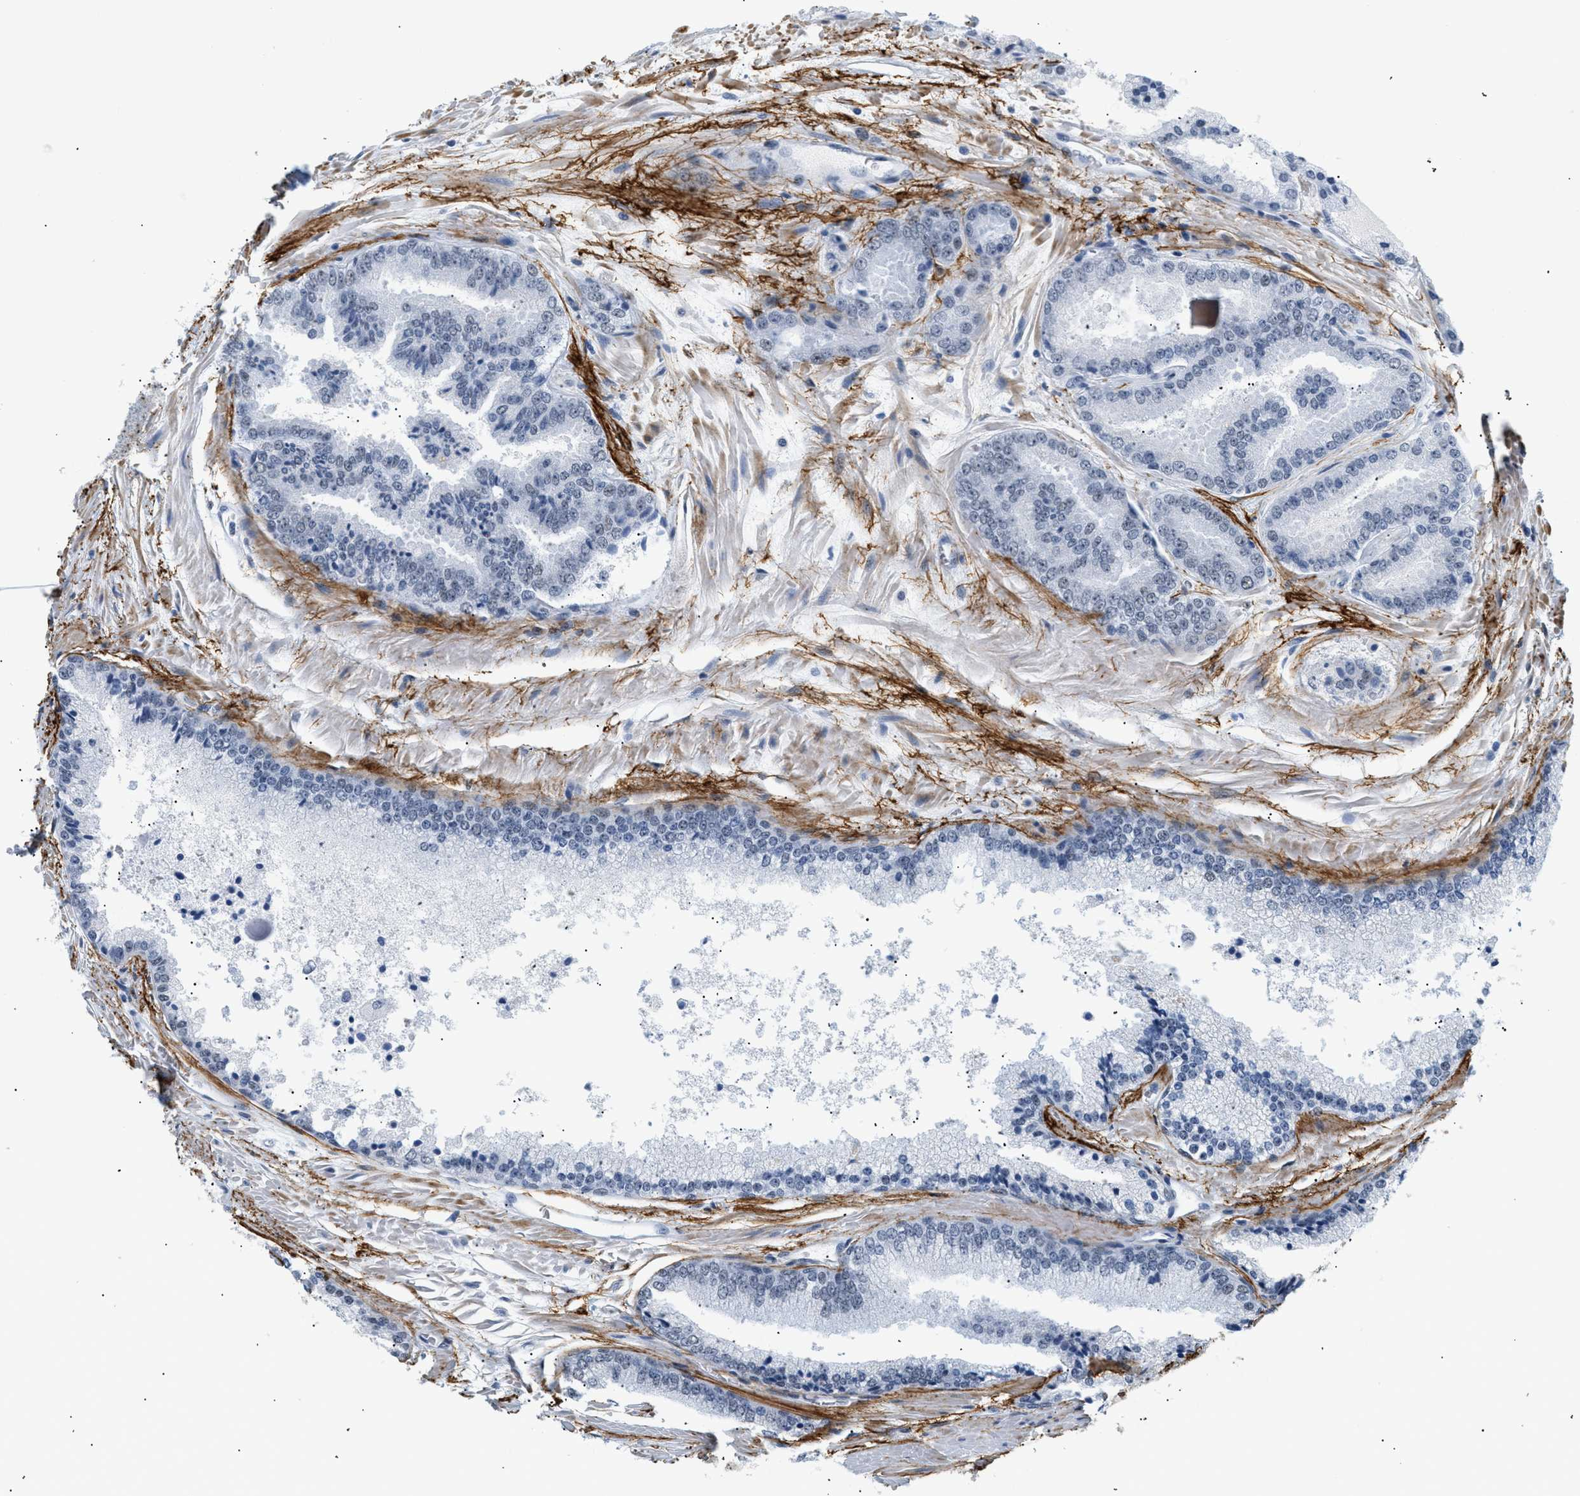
{"staining": {"intensity": "weak", "quantity": "<25%", "location": "nuclear"}, "tissue": "prostate cancer", "cell_type": "Tumor cells", "image_type": "cancer", "snomed": [{"axis": "morphology", "description": "Adenocarcinoma, High grade"}, {"axis": "topography", "description": "Prostate"}], "caption": "Human prostate cancer stained for a protein using immunohistochemistry displays no positivity in tumor cells.", "gene": "ELN", "patient": {"sex": "male", "age": 65}}